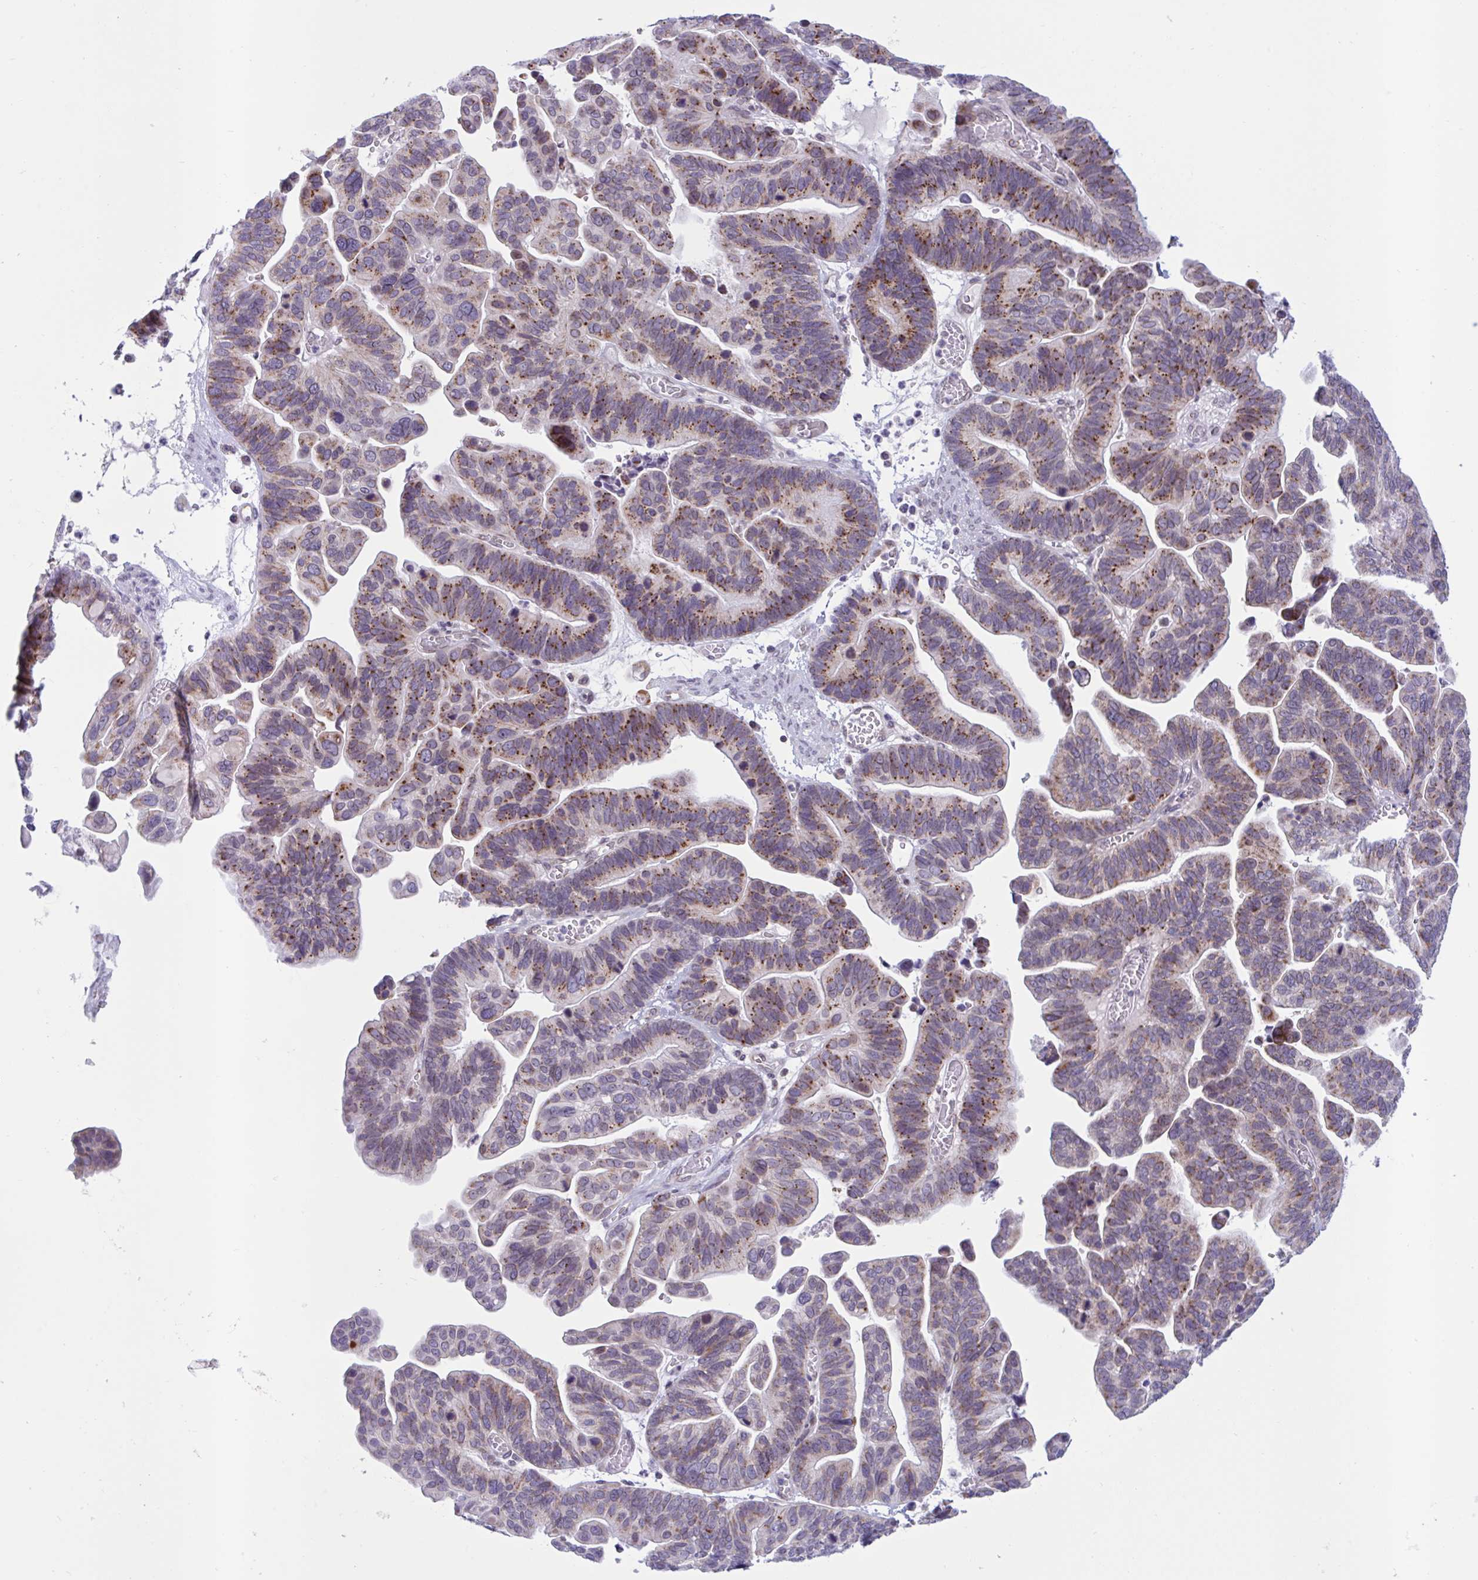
{"staining": {"intensity": "moderate", "quantity": "25%-75%", "location": "cytoplasmic/membranous"}, "tissue": "ovarian cancer", "cell_type": "Tumor cells", "image_type": "cancer", "snomed": [{"axis": "morphology", "description": "Cystadenocarcinoma, serous, NOS"}, {"axis": "topography", "description": "Ovary"}], "caption": "Tumor cells reveal moderate cytoplasmic/membranous expression in about 25%-75% of cells in ovarian cancer.", "gene": "DOCK11", "patient": {"sex": "female", "age": 56}}